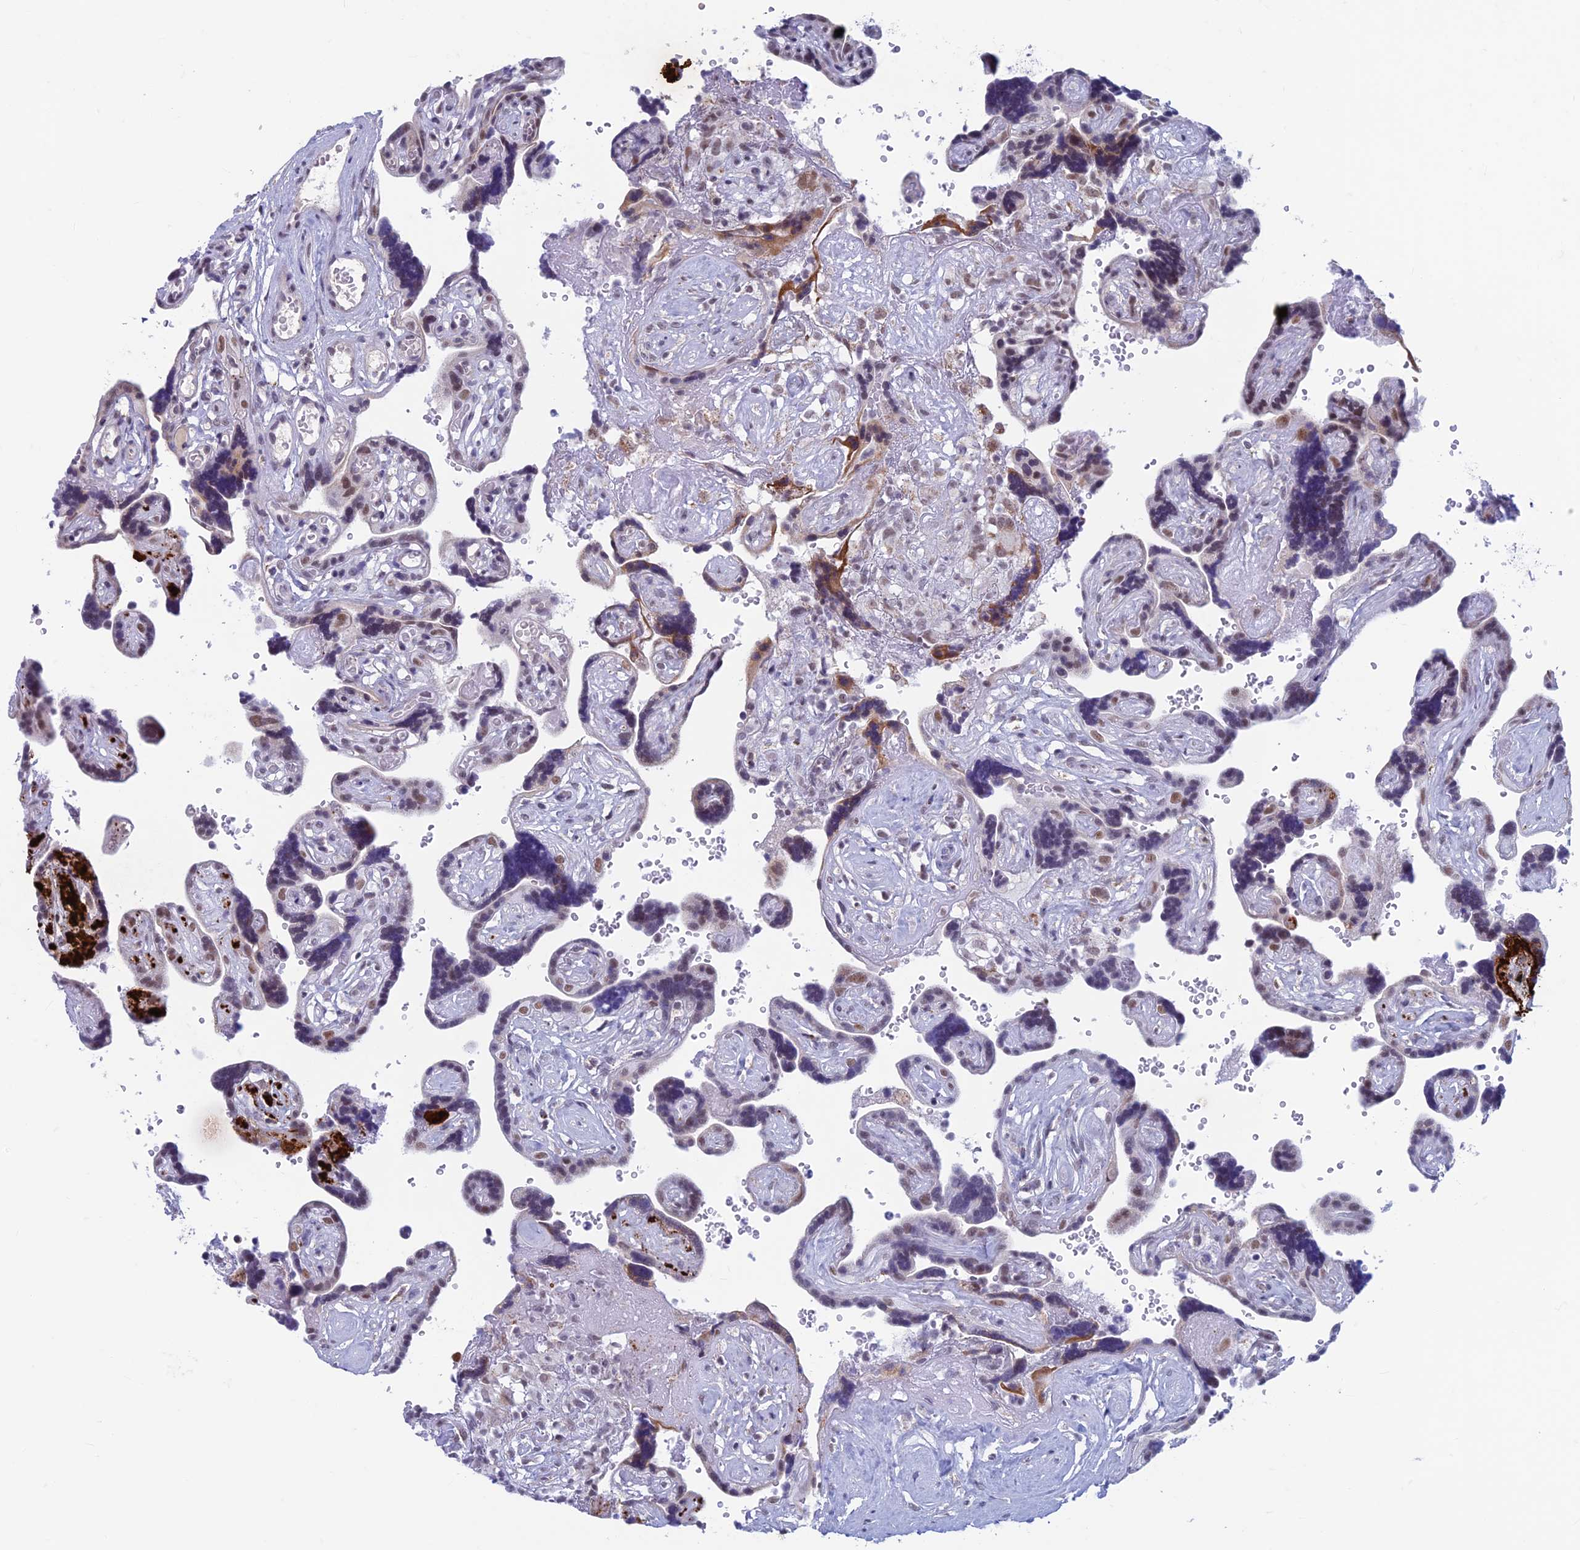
{"staining": {"intensity": "moderate", "quantity": "25%-75%", "location": "cytoplasmic/membranous,nuclear"}, "tissue": "placenta", "cell_type": "Decidual cells", "image_type": "normal", "snomed": [{"axis": "morphology", "description": "Normal tissue, NOS"}, {"axis": "topography", "description": "Placenta"}], "caption": "Benign placenta exhibits moderate cytoplasmic/membranous,nuclear expression in about 25%-75% of decidual cells, visualized by immunohistochemistry. The protein of interest is stained brown, and the nuclei are stained in blue (DAB (3,3'-diaminobenzidine) IHC with brightfield microscopy, high magnification).", "gene": "ASH2L", "patient": {"sex": "female", "age": 30}}